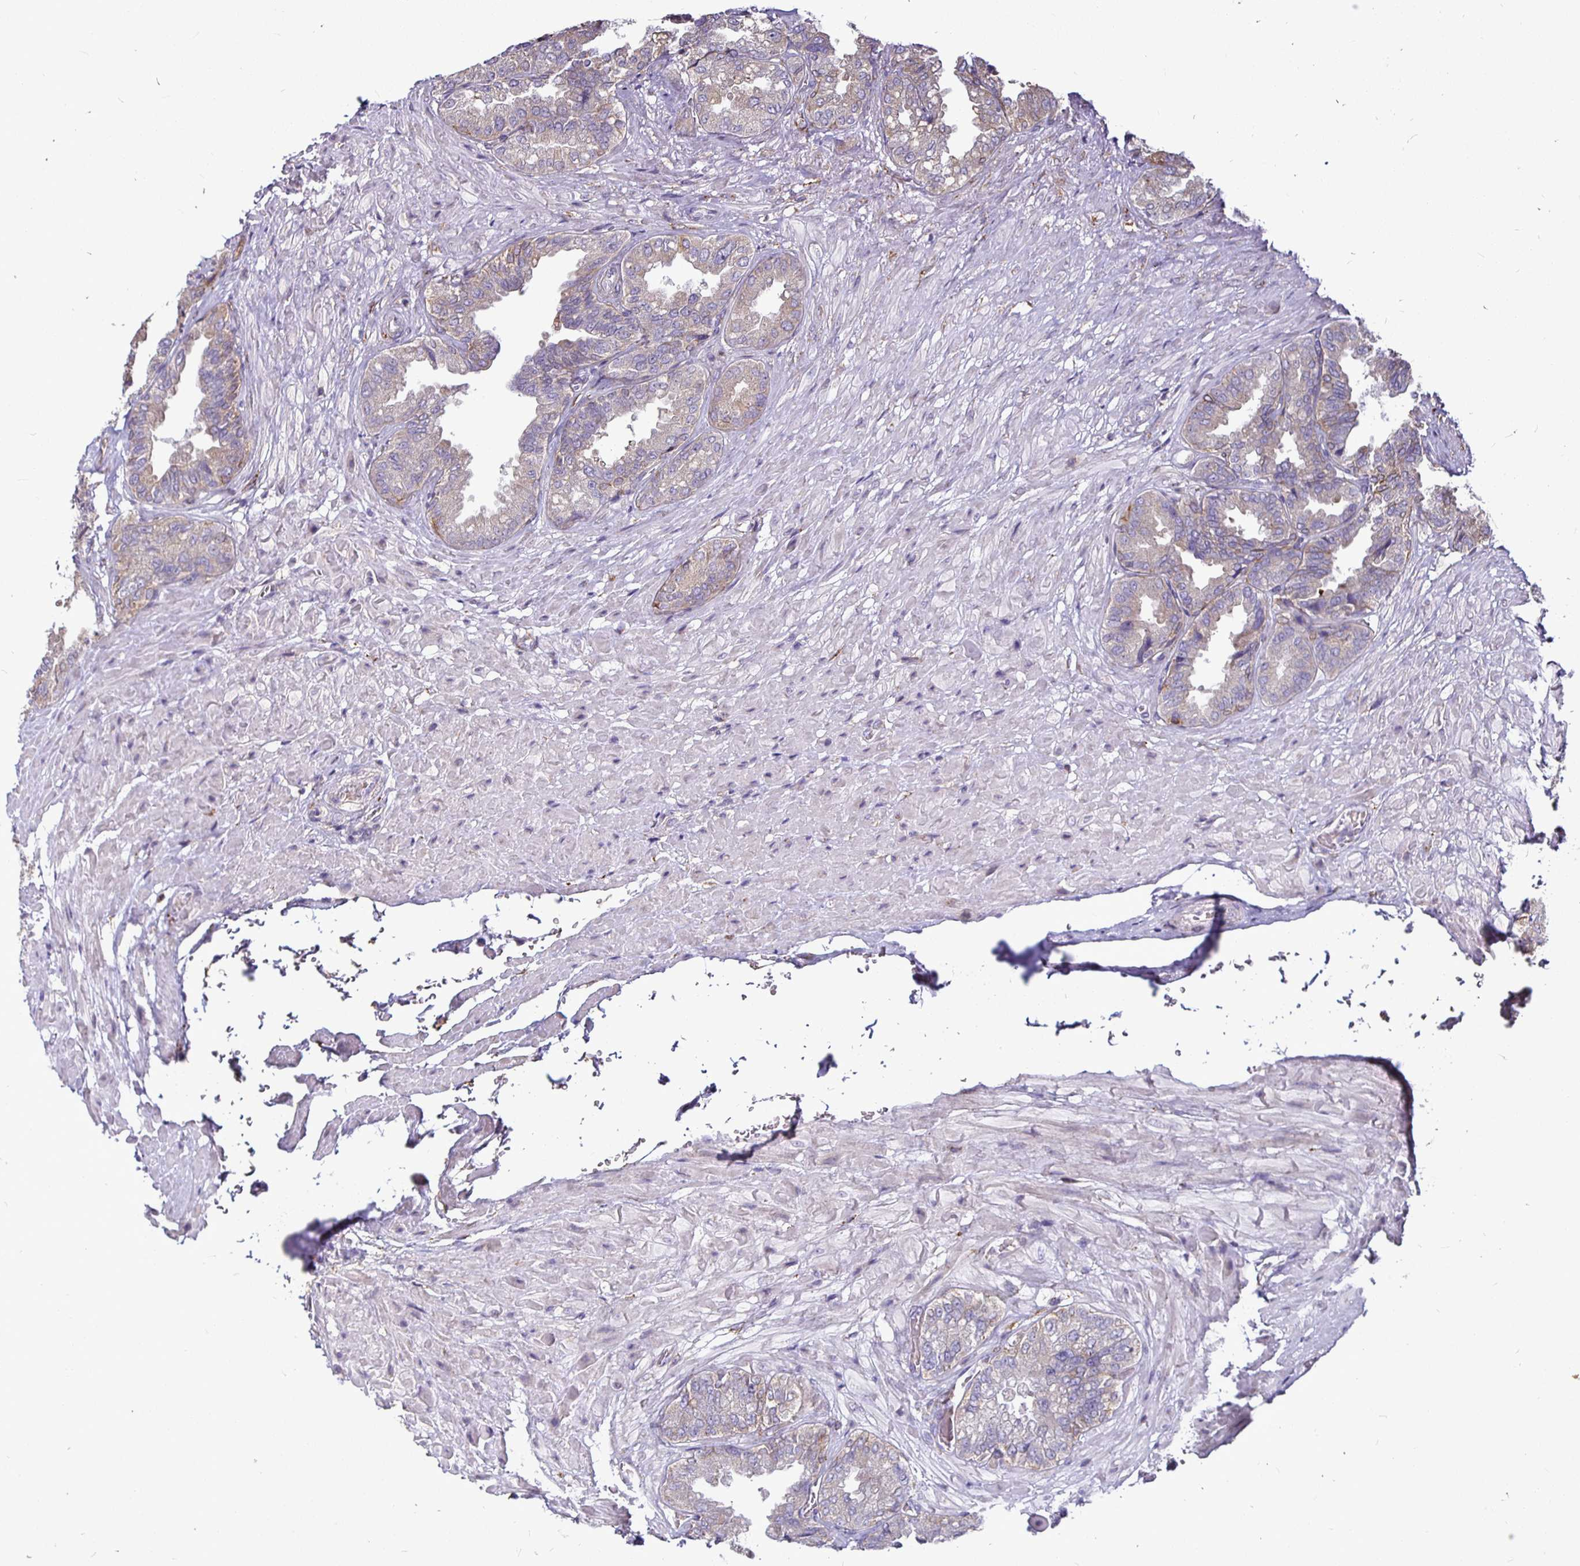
{"staining": {"intensity": "moderate", "quantity": "25%-75%", "location": "cytoplasmic/membranous"}, "tissue": "seminal vesicle", "cell_type": "Glandular cells", "image_type": "normal", "snomed": [{"axis": "morphology", "description": "Normal tissue, NOS"}, {"axis": "topography", "description": "Seminal veicle"}], "caption": "Protein staining displays moderate cytoplasmic/membranous staining in approximately 25%-75% of glandular cells in benign seminal vesicle. (DAB (3,3'-diaminobenzidine) = brown stain, brightfield microscopy at high magnification).", "gene": "P4HA2", "patient": {"sex": "male", "age": 68}}